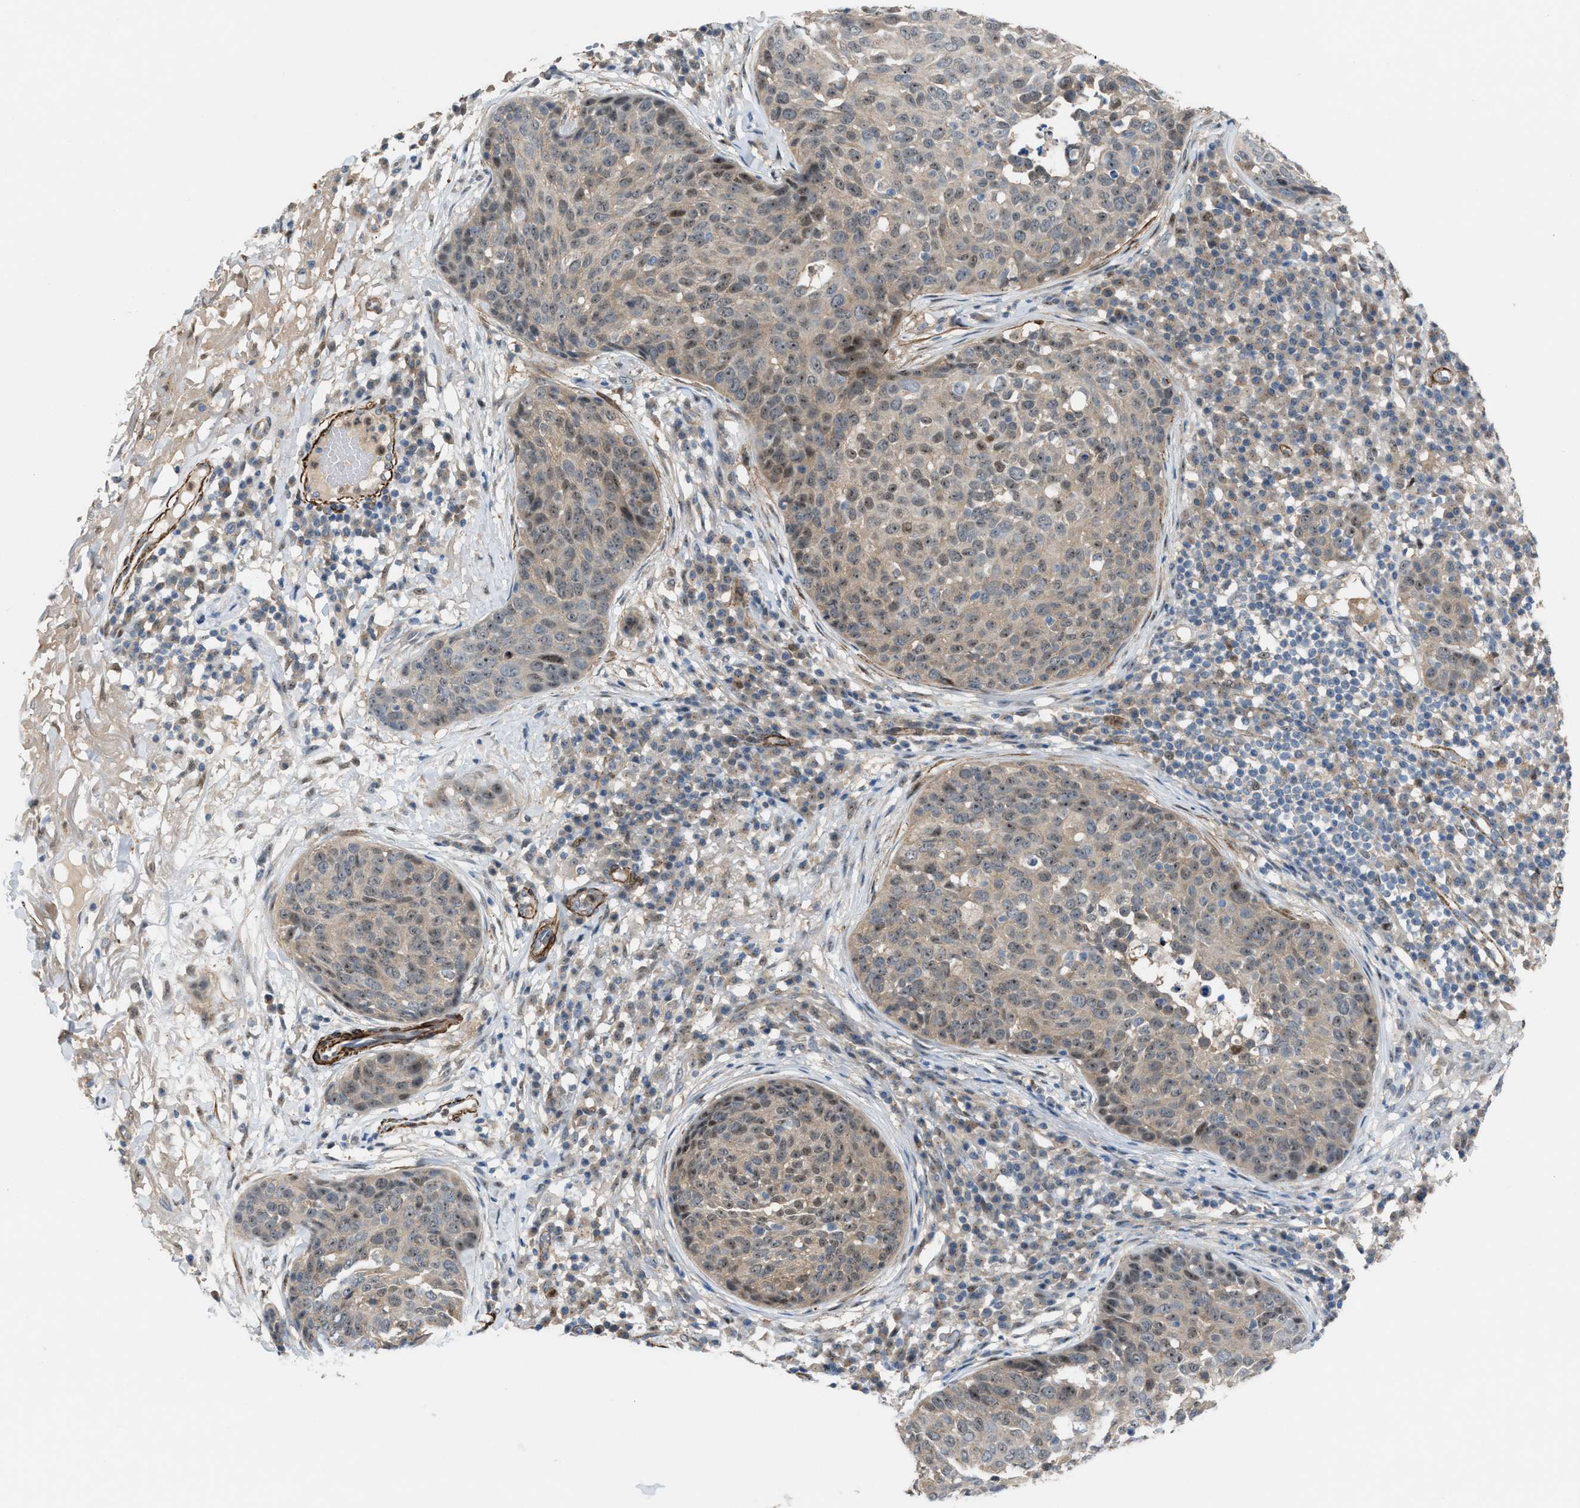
{"staining": {"intensity": "weak", "quantity": "25%-75%", "location": "cytoplasmic/membranous,nuclear"}, "tissue": "skin cancer", "cell_type": "Tumor cells", "image_type": "cancer", "snomed": [{"axis": "morphology", "description": "Squamous cell carcinoma in situ, NOS"}, {"axis": "morphology", "description": "Squamous cell carcinoma, NOS"}, {"axis": "topography", "description": "Skin"}], "caption": "Skin cancer (squamous cell carcinoma in situ) stained for a protein (brown) demonstrates weak cytoplasmic/membranous and nuclear positive positivity in approximately 25%-75% of tumor cells.", "gene": "NQO2", "patient": {"sex": "male", "age": 93}}